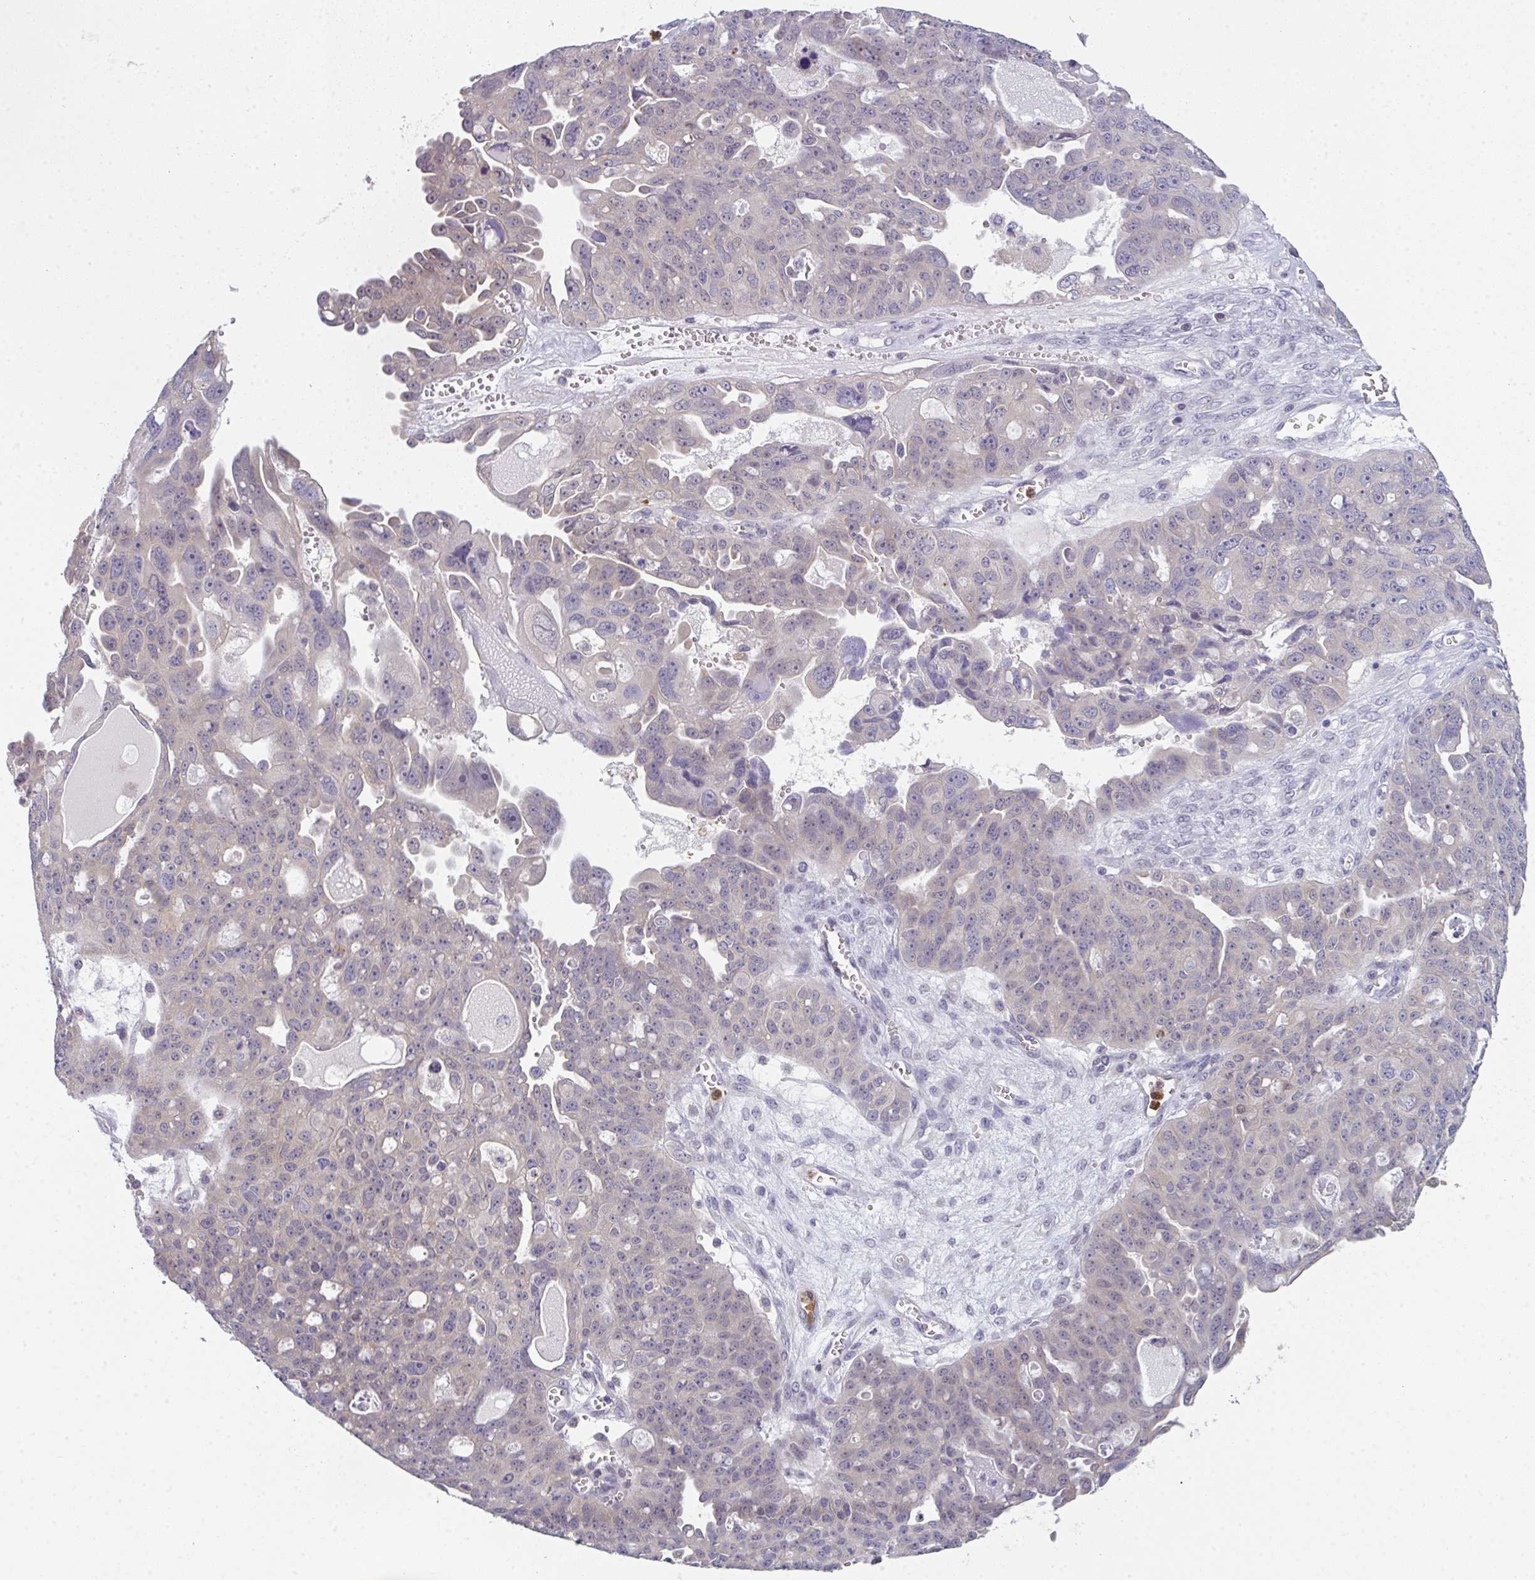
{"staining": {"intensity": "weak", "quantity": "25%-75%", "location": "cytoplasmic/membranous"}, "tissue": "ovarian cancer", "cell_type": "Tumor cells", "image_type": "cancer", "snomed": [{"axis": "morphology", "description": "Carcinoma, endometroid"}, {"axis": "topography", "description": "Ovary"}], "caption": "DAB (3,3'-diaminobenzidine) immunohistochemical staining of human ovarian cancer reveals weak cytoplasmic/membranous protein expression in about 25%-75% of tumor cells.", "gene": "RIOK1", "patient": {"sex": "female", "age": 70}}